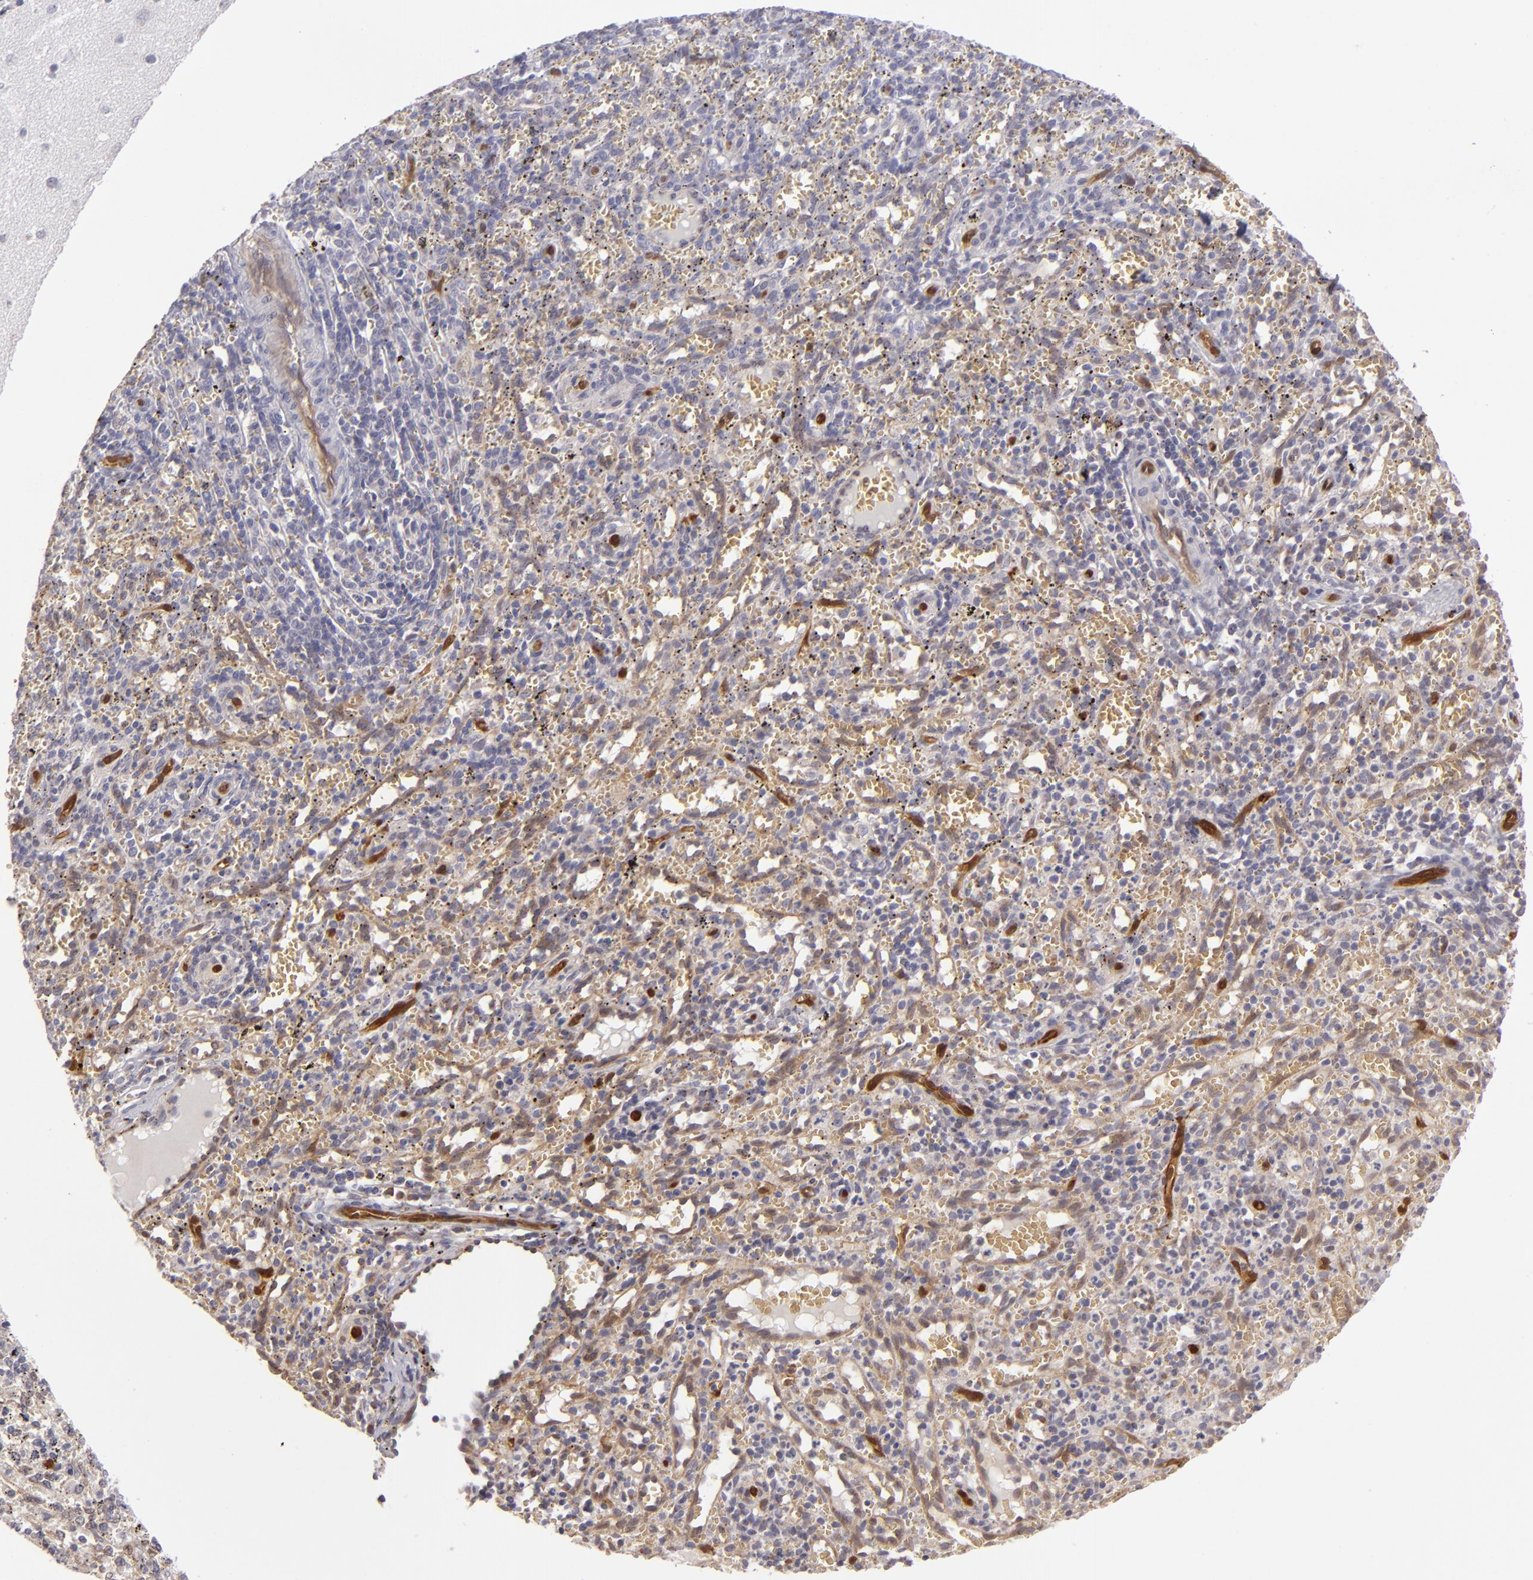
{"staining": {"intensity": "negative", "quantity": "none", "location": "none"}, "tissue": "spleen", "cell_type": "Cells in red pulp", "image_type": "normal", "snomed": [{"axis": "morphology", "description": "Normal tissue, NOS"}, {"axis": "topography", "description": "Spleen"}], "caption": "Cells in red pulp are negative for brown protein staining in unremarkable spleen. (DAB immunohistochemistry (IHC) with hematoxylin counter stain).", "gene": "SH2D4A", "patient": {"sex": "female", "age": 10}}